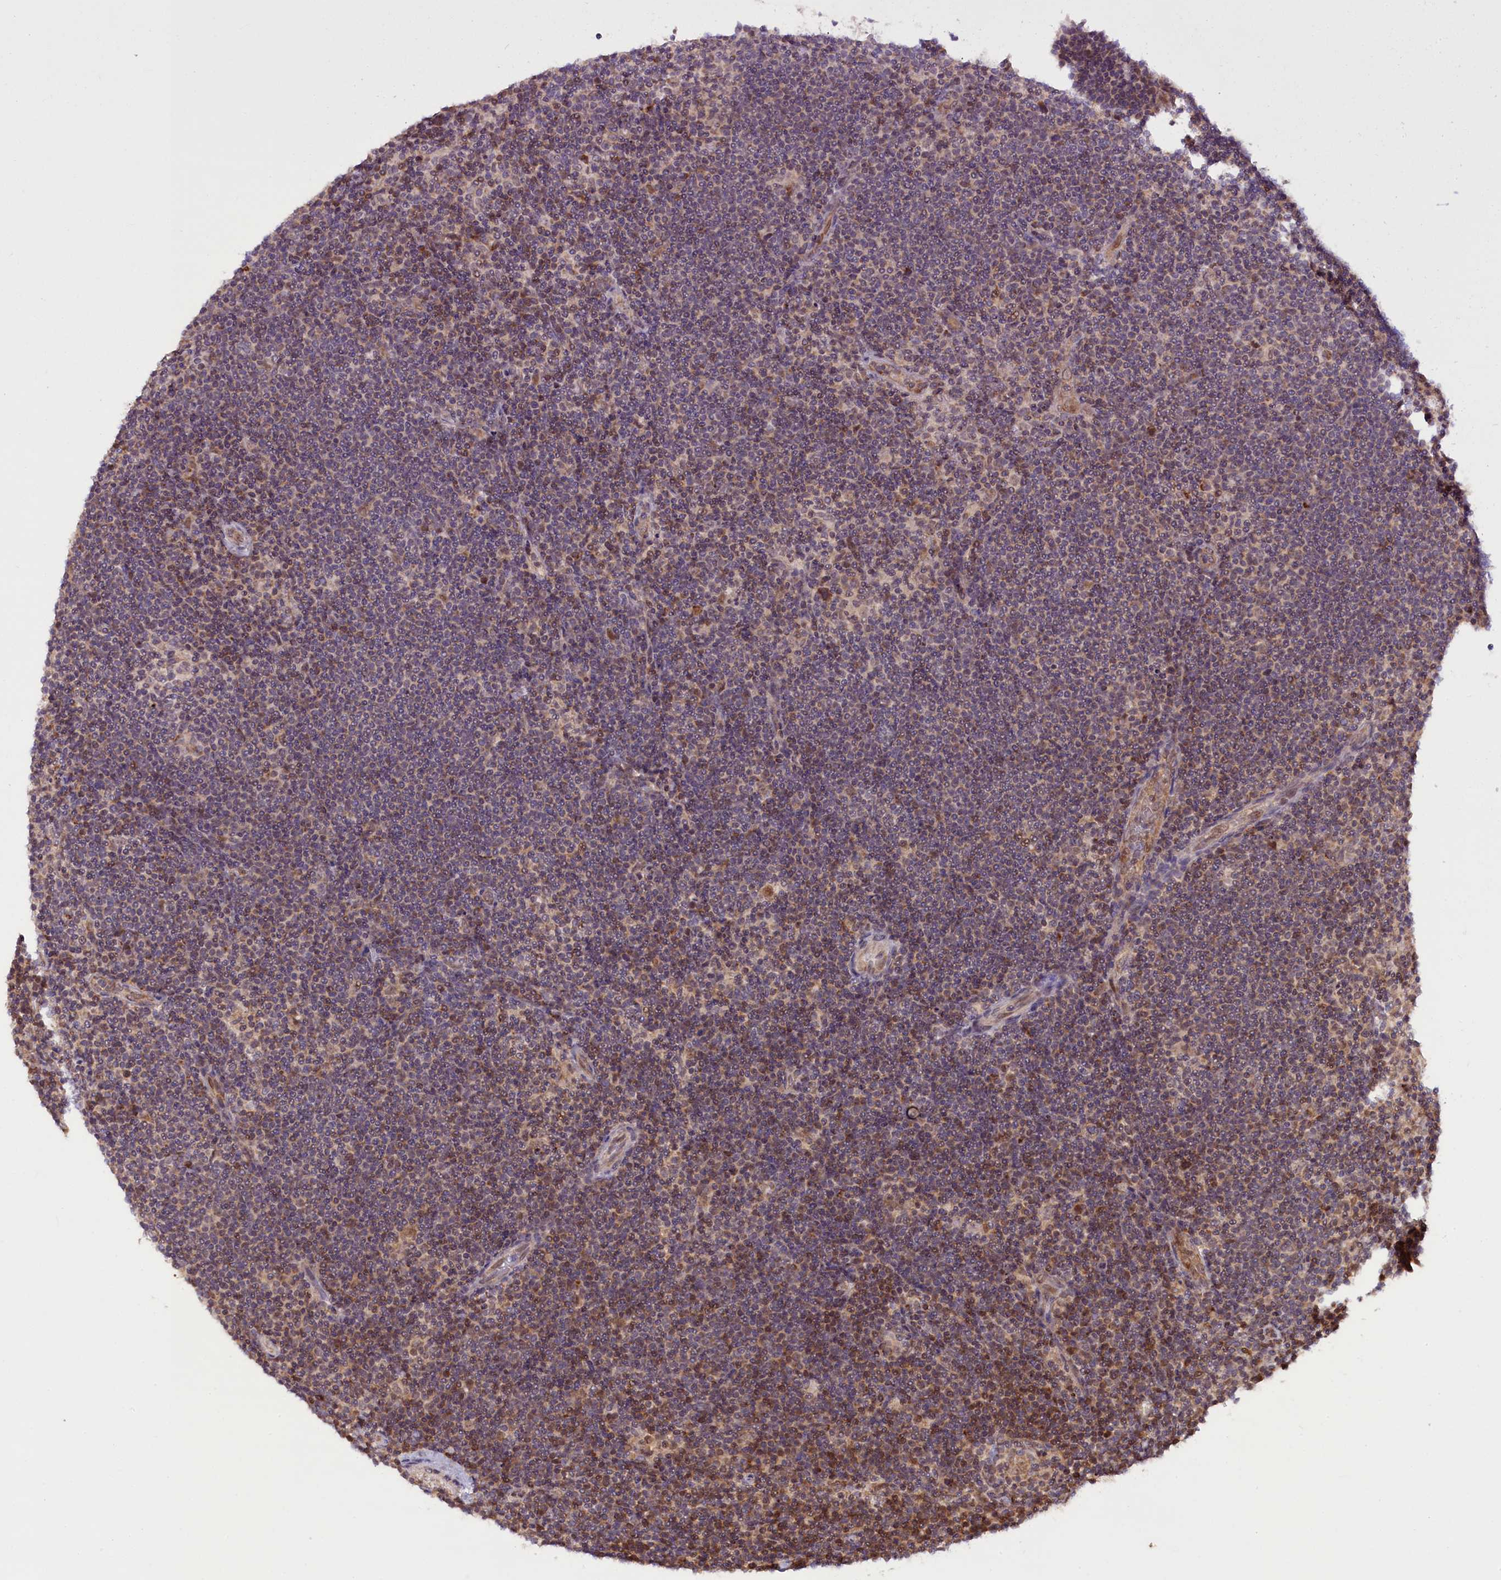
{"staining": {"intensity": "weak", "quantity": "<25%", "location": "nuclear"}, "tissue": "lymphoma", "cell_type": "Tumor cells", "image_type": "cancer", "snomed": [{"axis": "morphology", "description": "Hodgkin's disease, NOS"}, {"axis": "topography", "description": "Lymph node"}], "caption": "Hodgkin's disease stained for a protein using immunohistochemistry reveals no staining tumor cells.", "gene": "CARD8", "patient": {"sex": "female", "age": 57}}